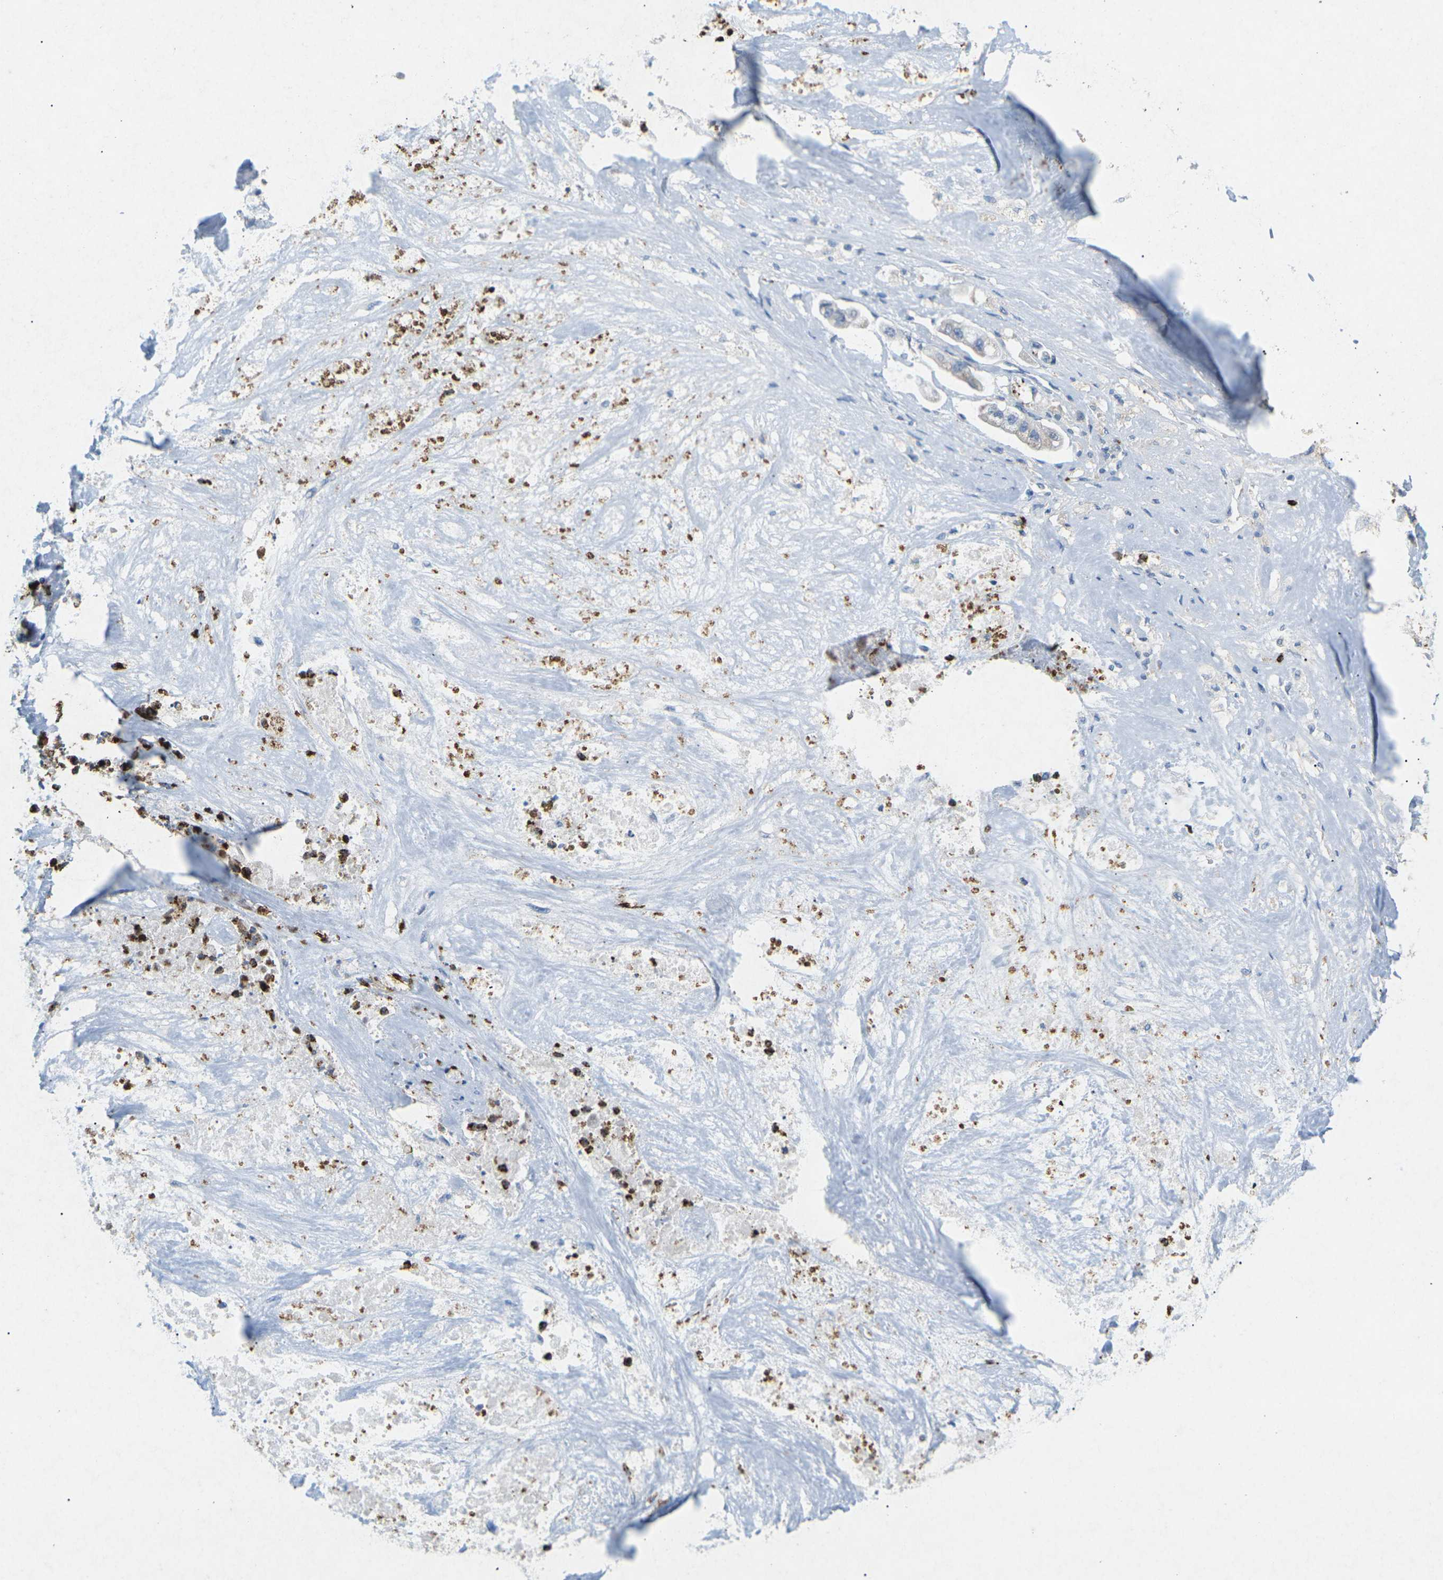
{"staining": {"intensity": "negative", "quantity": "none", "location": "none"}, "tissue": "stomach cancer", "cell_type": "Tumor cells", "image_type": "cancer", "snomed": [{"axis": "morphology", "description": "Adenocarcinoma, NOS"}, {"axis": "topography", "description": "Stomach"}], "caption": "DAB immunohistochemical staining of human stomach cancer (adenocarcinoma) demonstrates no significant positivity in tumor cells.", "gene": "STK11", "patient": {"sex": "male", "age": 62}}